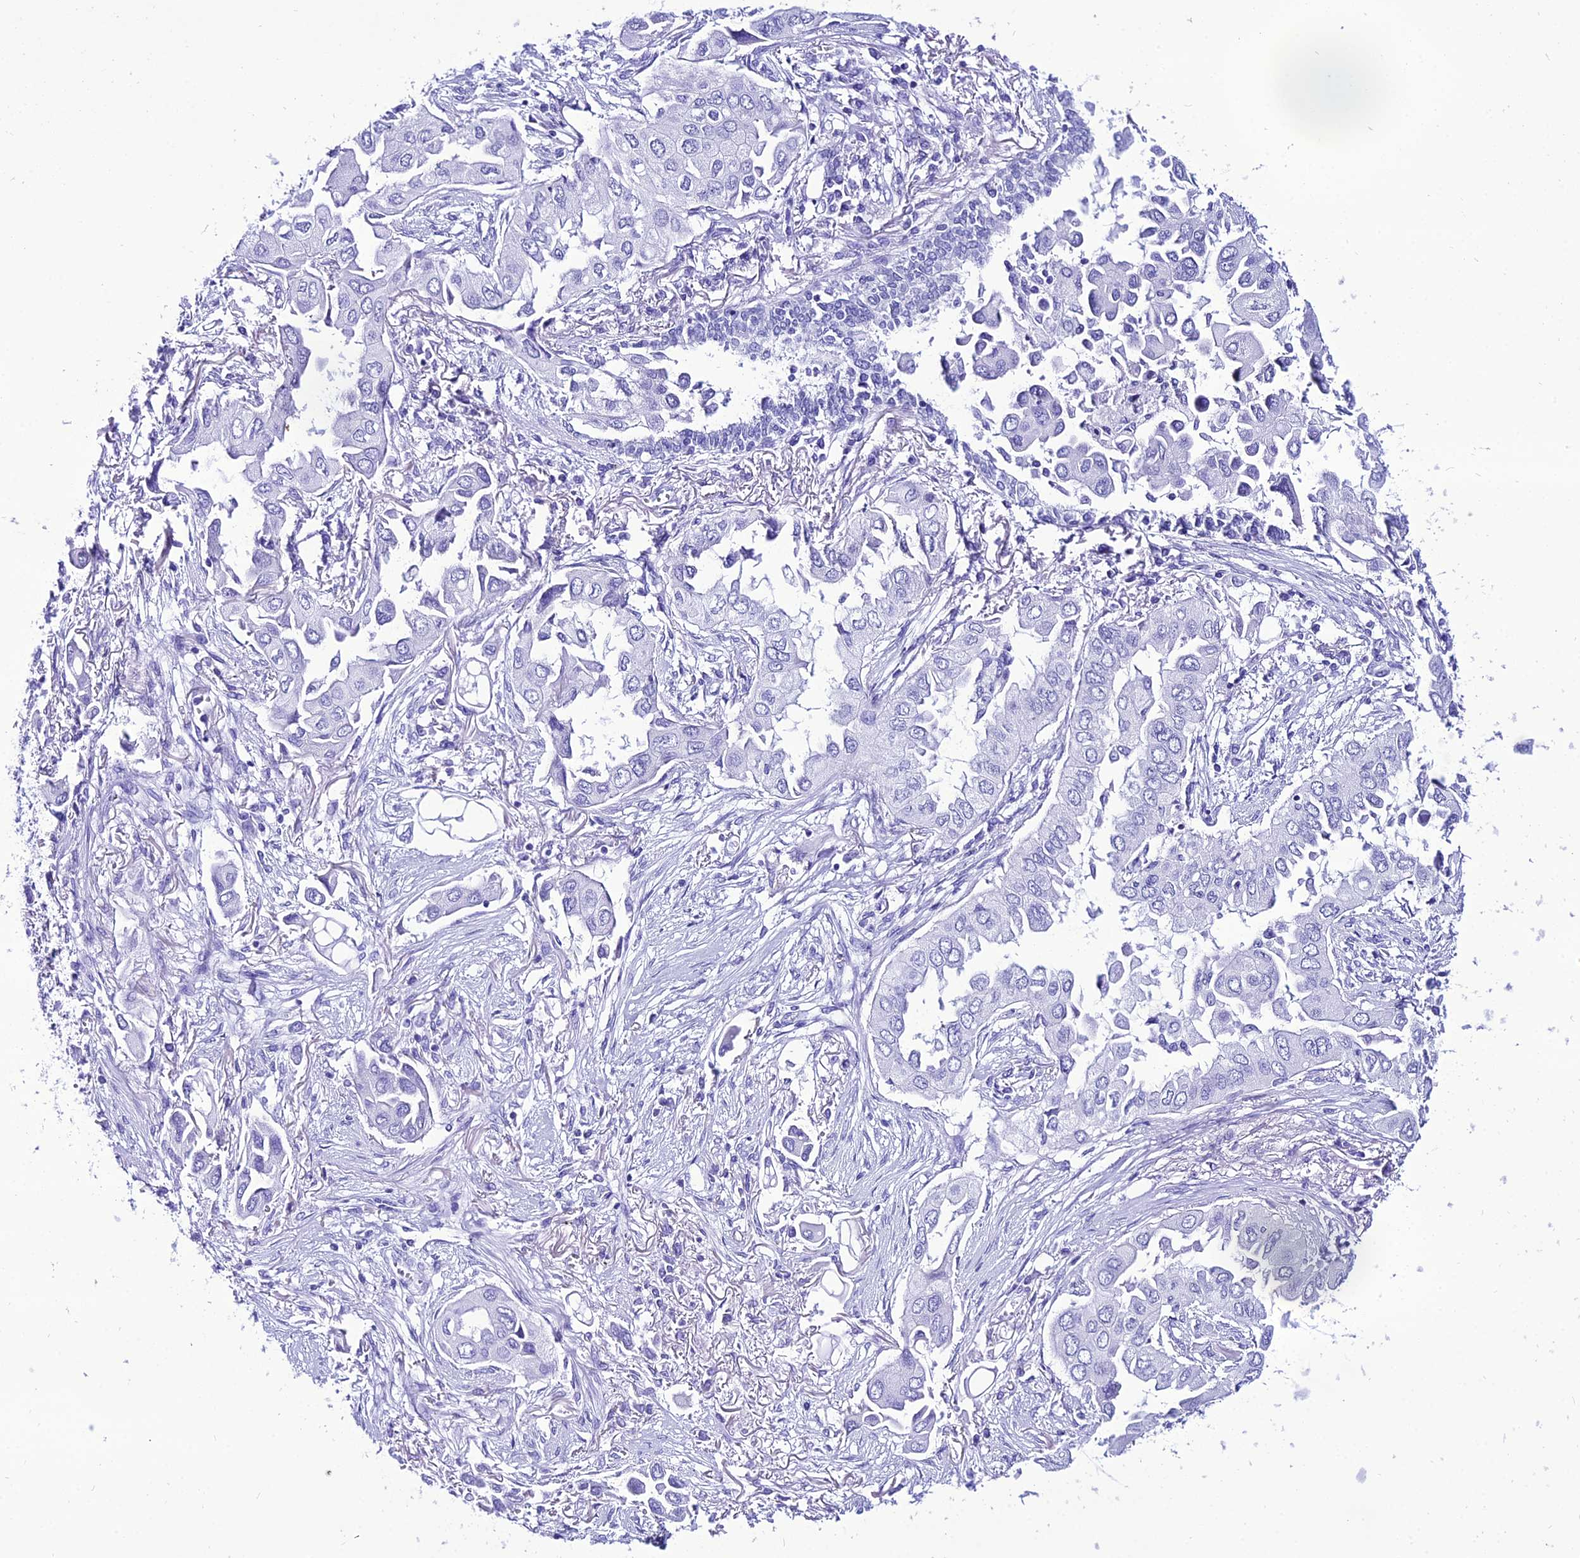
{"staining": {"intensity": "negative", "quantity": "none", "location": "none"}, "tissue": "lung cancer", "cell_type": "Tumor cells", "image_type": "cancer", "snomed": [{"axis": "morphology", "description": "Adenocarcinoma, NOS"}, {"axis": "topography", "description": "Lung"}], "caption": "Immunohistochemistry (IHC) photomicrograph of adenocarcinoma (lung) stained for a protein (brown), which reveals no staining in tumor cells. (IHC, brightfield microscopy, high magnification).", "gene": "PNMA5", "patient": {"sex": "female", "age": 76}}